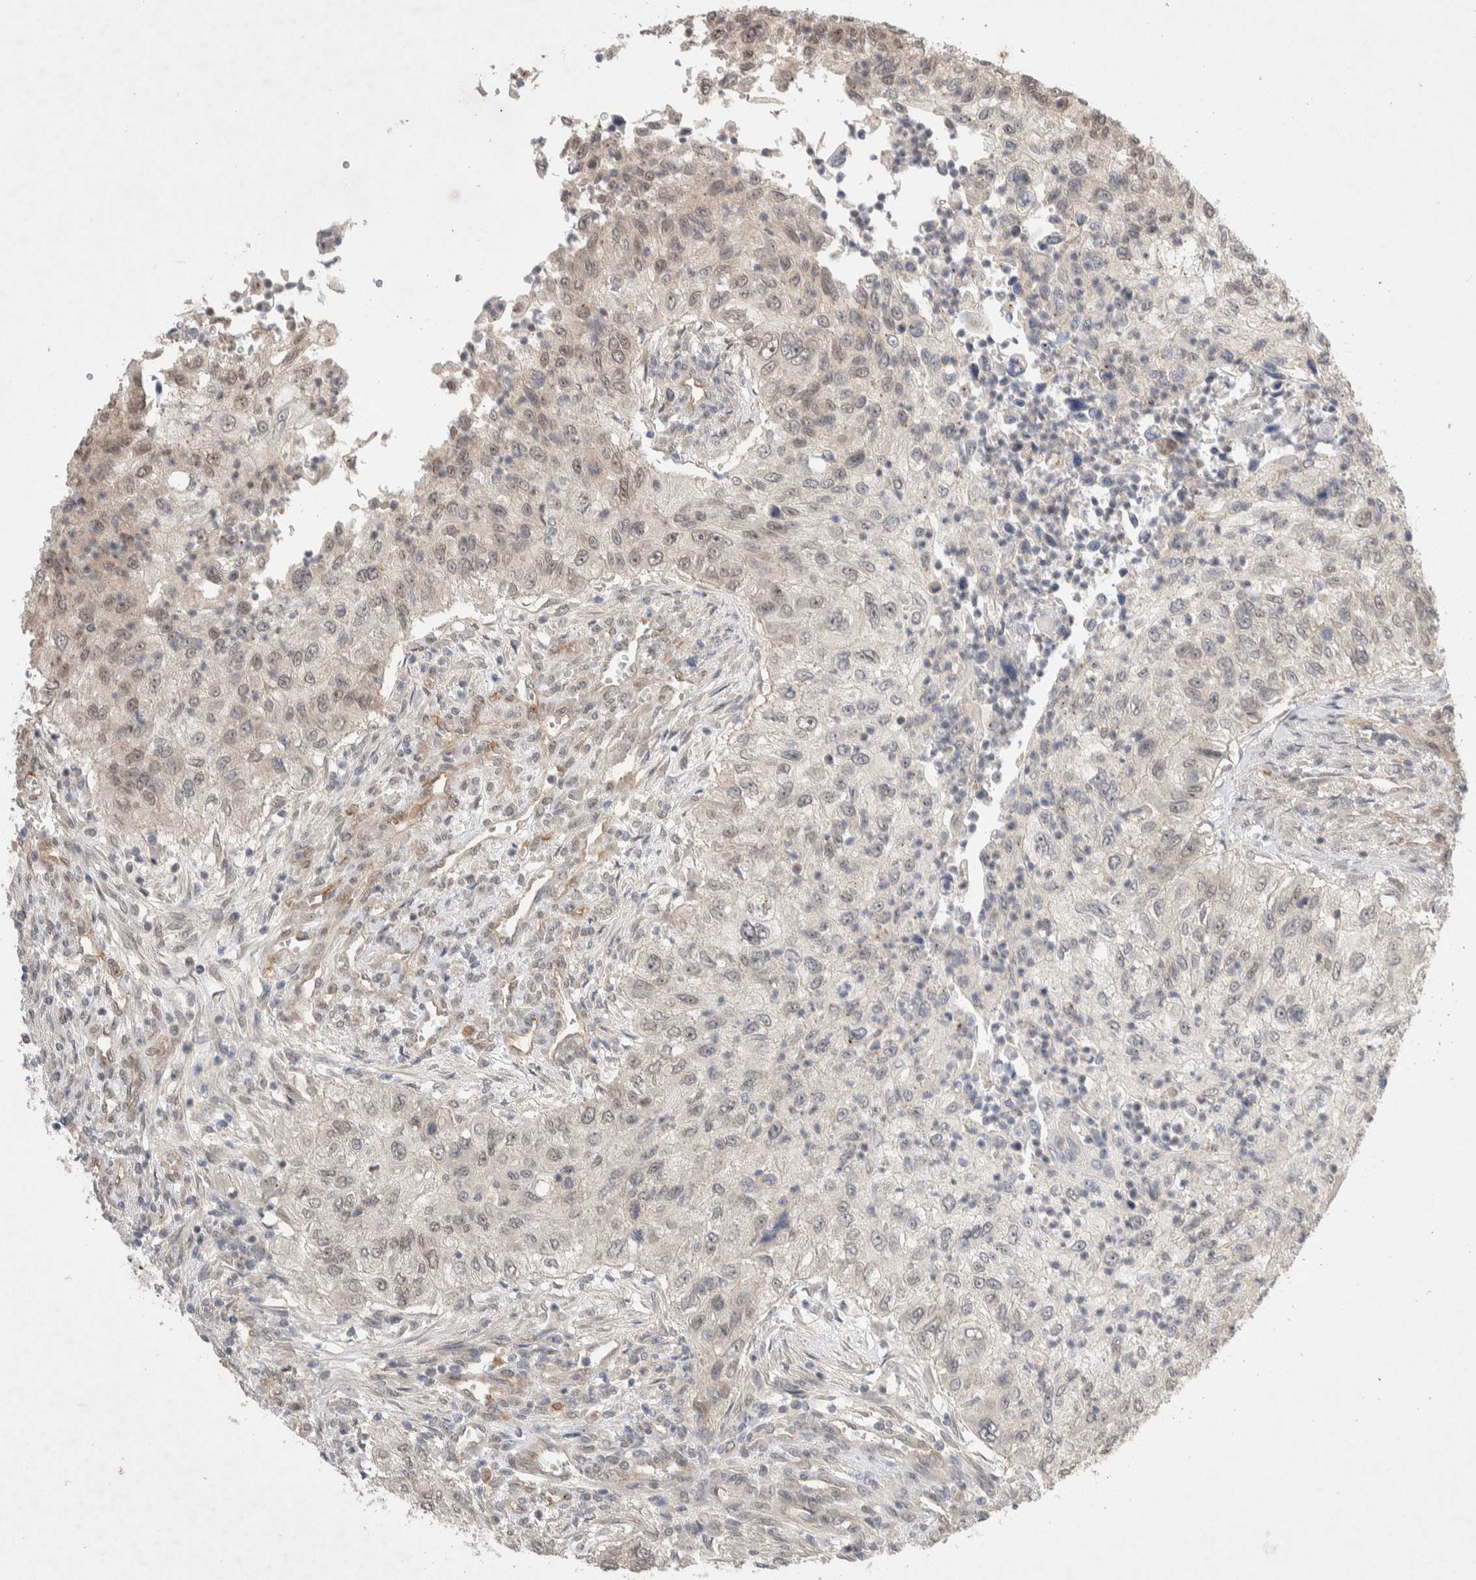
{"staining": {"intensity": "negative", "quantity": "none", "location": "none"}, "tissue": "urothelial cancer", "cell_type": "Tumor cells", "image_type": "cancer", "snomed": [{"axis": "morphology", "description": "Urothelial carcinoma, High grade"}, {"axis": "topography", "description": "Urinary bladder"}], "caption": "This is an immunohistochemistry image of human high-grade urothelial carcinoma. There is no expression in tumor cells.", "gene": "ZNF704", "patient": {"sex": "female", "age": 60}}